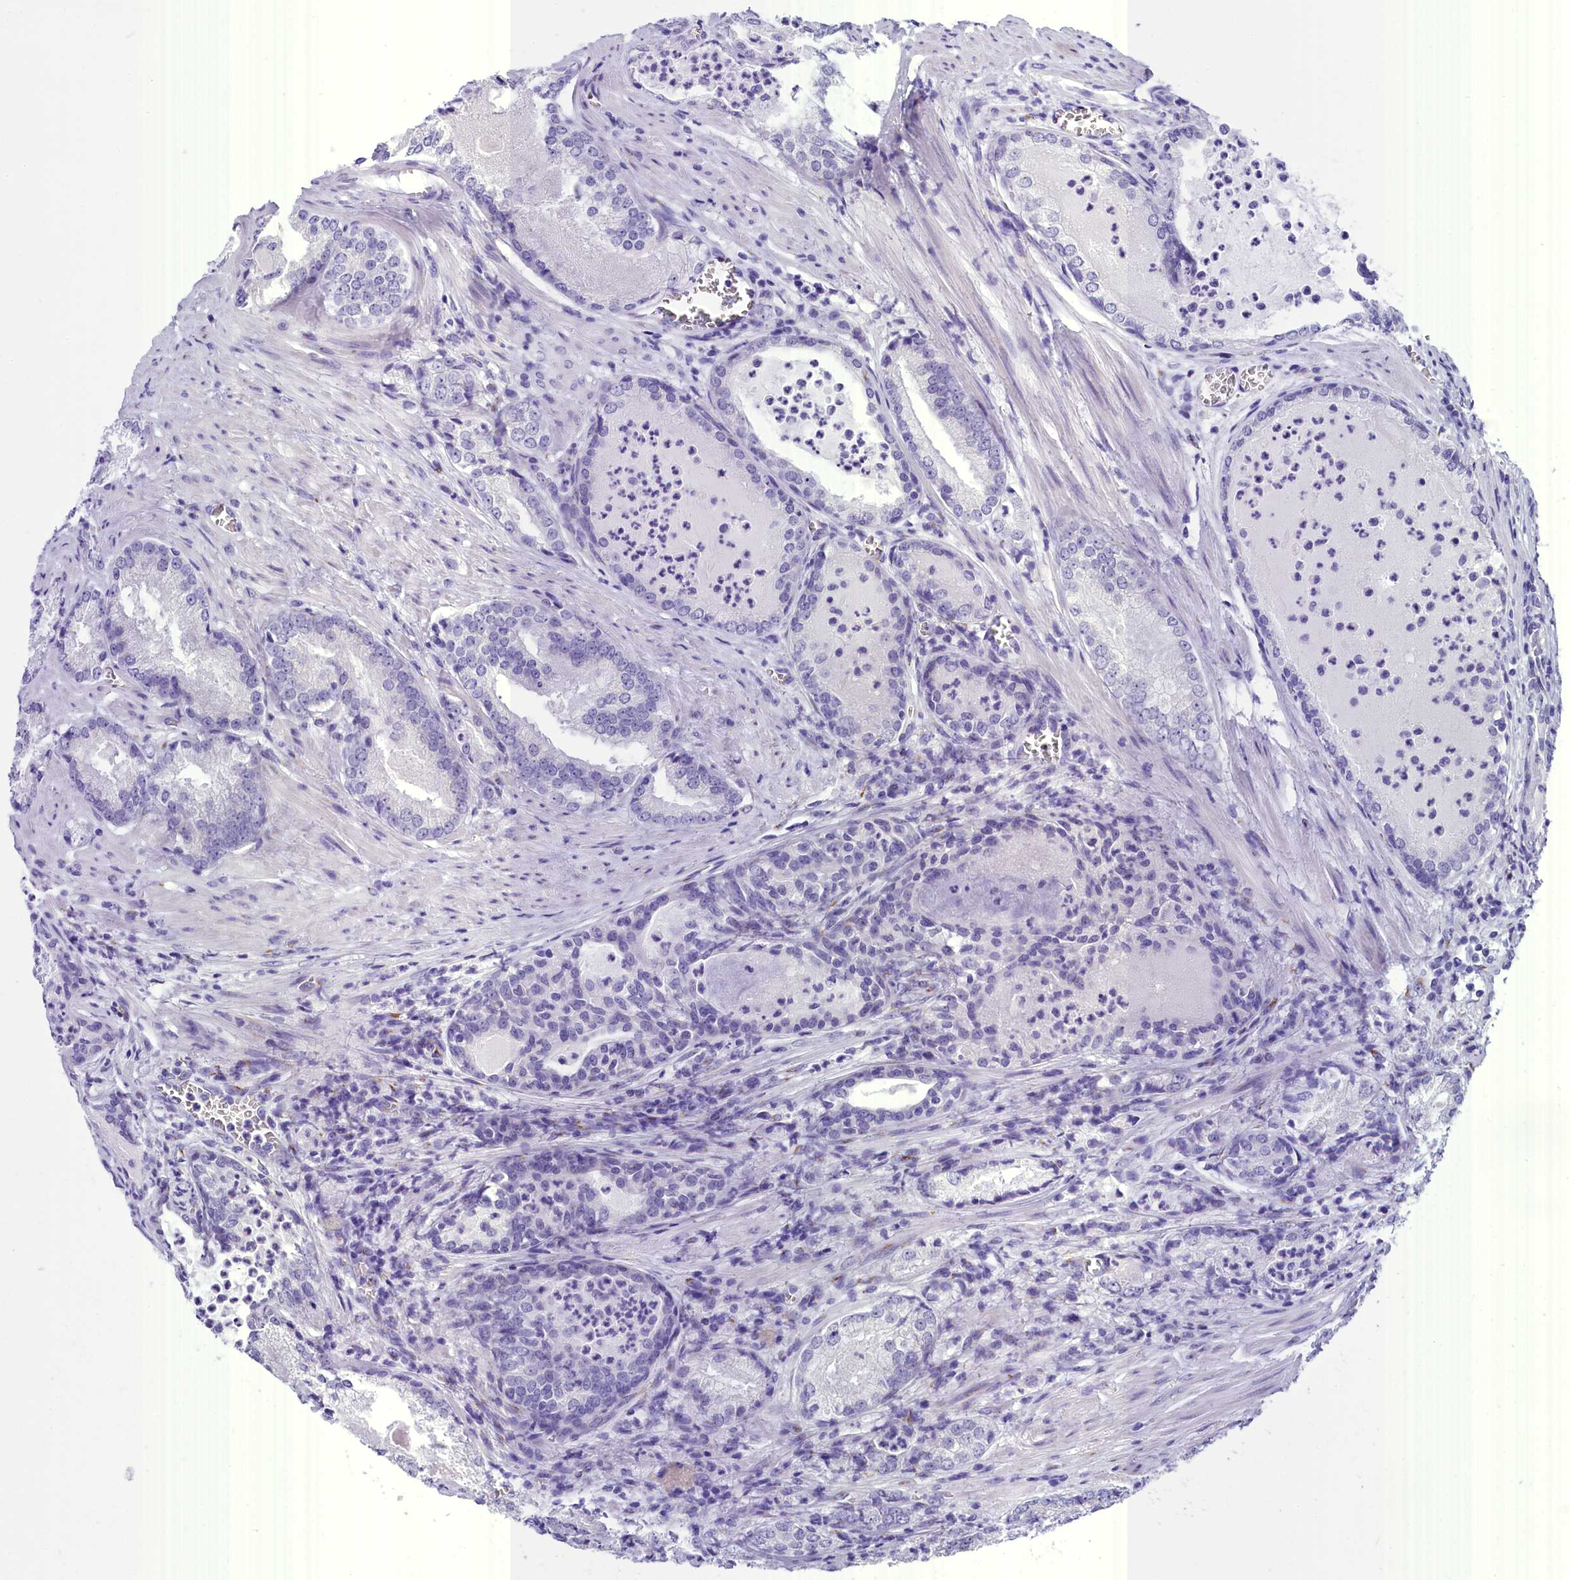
{"staining": {"intensity": "negative", "quantity": "none", "location": "none"}, "tissue": "prostate cancer", "cell_type": "Tumor cells", "image_type": "cancer", "snomed": [{"axis": "morphology", "description": "Adenocarcinoma, Low grade"}, {"axis": "topography", "description": "Prostate"}], "caption": "Immunohistochemistry (IHC) photomicrograph of neoplastic tissue: human prostate cancer stained with DAB demonstrates no significant protein expression in tumor cells. Brightfield microscopy of immunohistochemistry (IHC) stained with DAB (3,3'-diaminobenzidine) (brown) and hematoxylin (blue), captured at high magnification.", "gene": "AP3B2", "patient": {"sex": "male", "age": 54}}